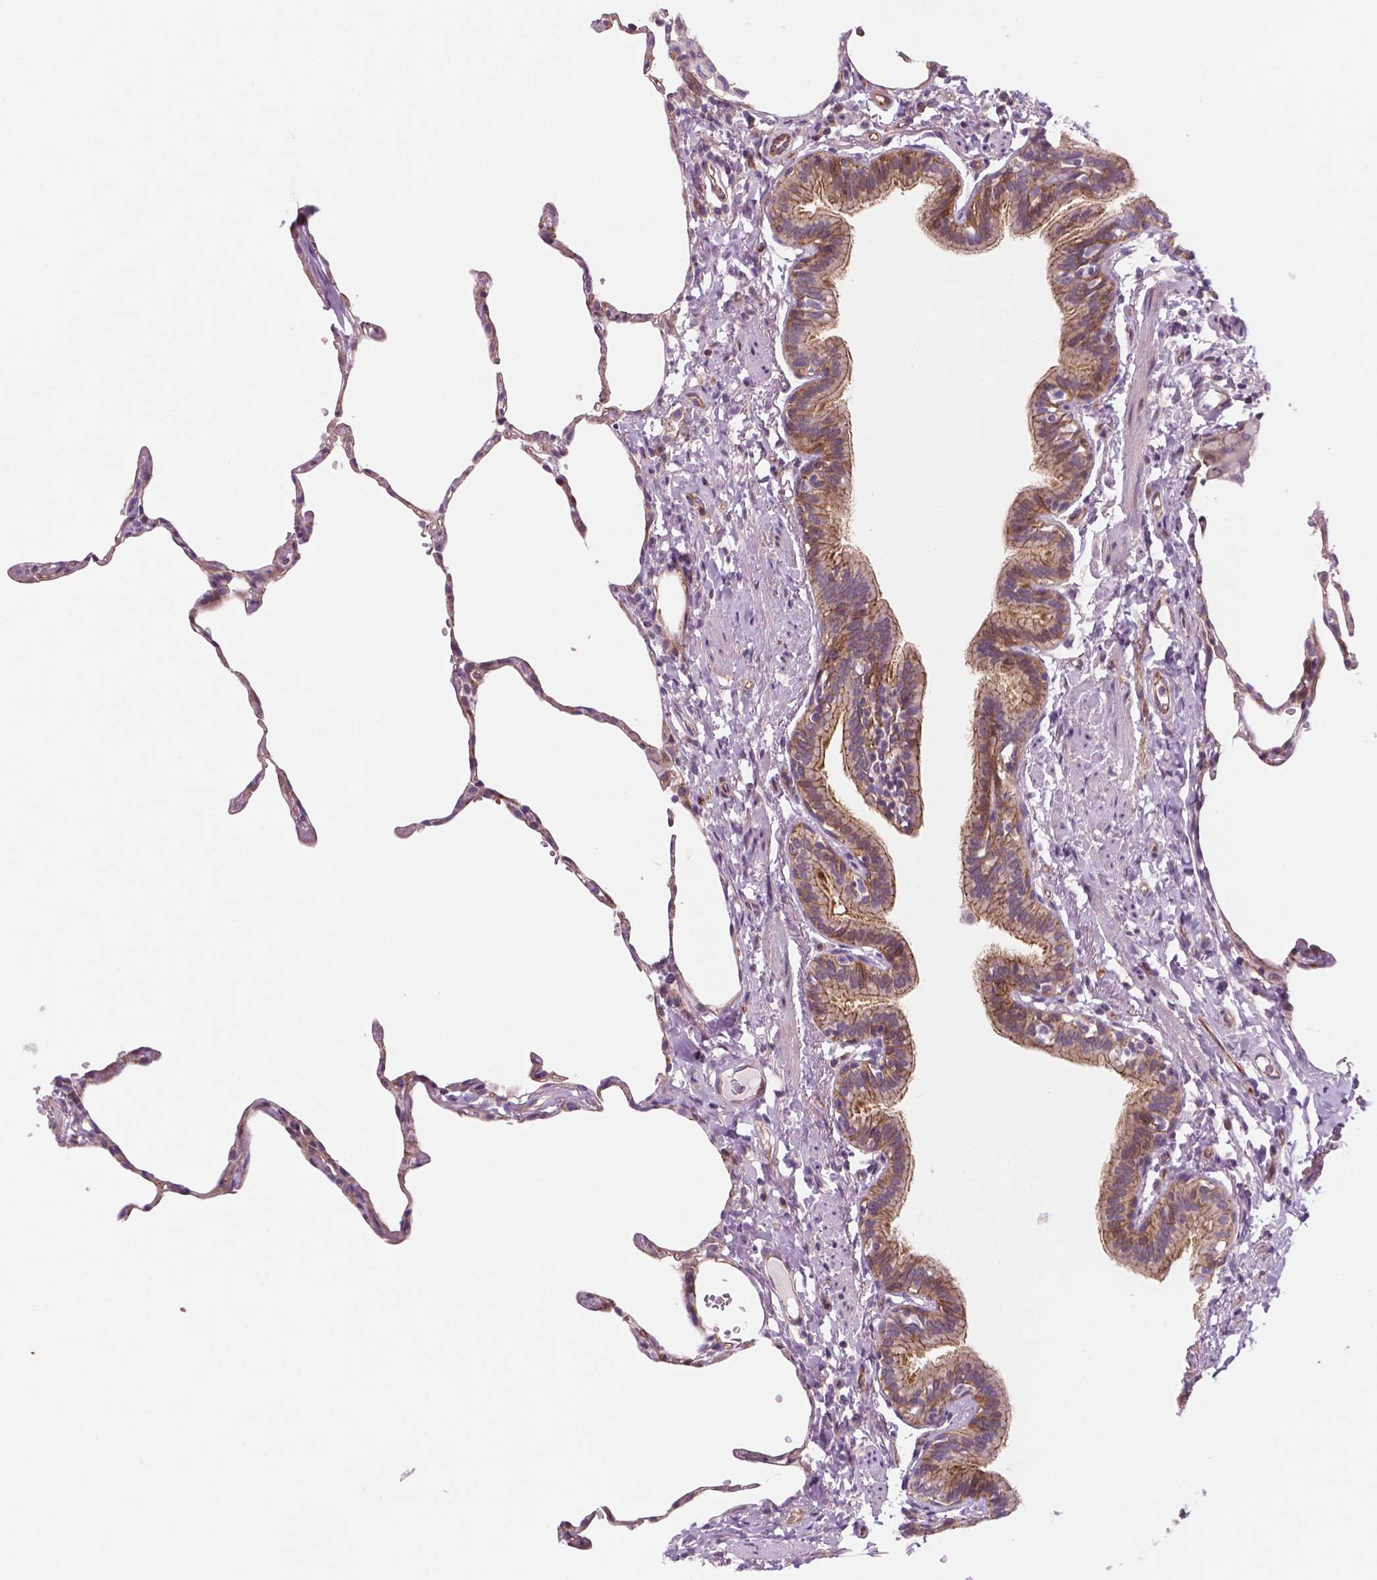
{"staining": {"intensity": "negative", "quantity": "none", "location": "none"}, "tissue": "lung", "cell_type": "Alveolar cells", "image_type": "normal", "snomed": [{"axis": "morphology", "description": "Normal tissue, NOS"}, {"axis": "topography", "description": "Lung"}], "caption": "Immunohistochemistry (IHC) image of benign human lung stained for a protein (brown), which displays no expression in alveolar cells.", "gene": "RND3", "patient": {"sex": "female", "age": 57}}